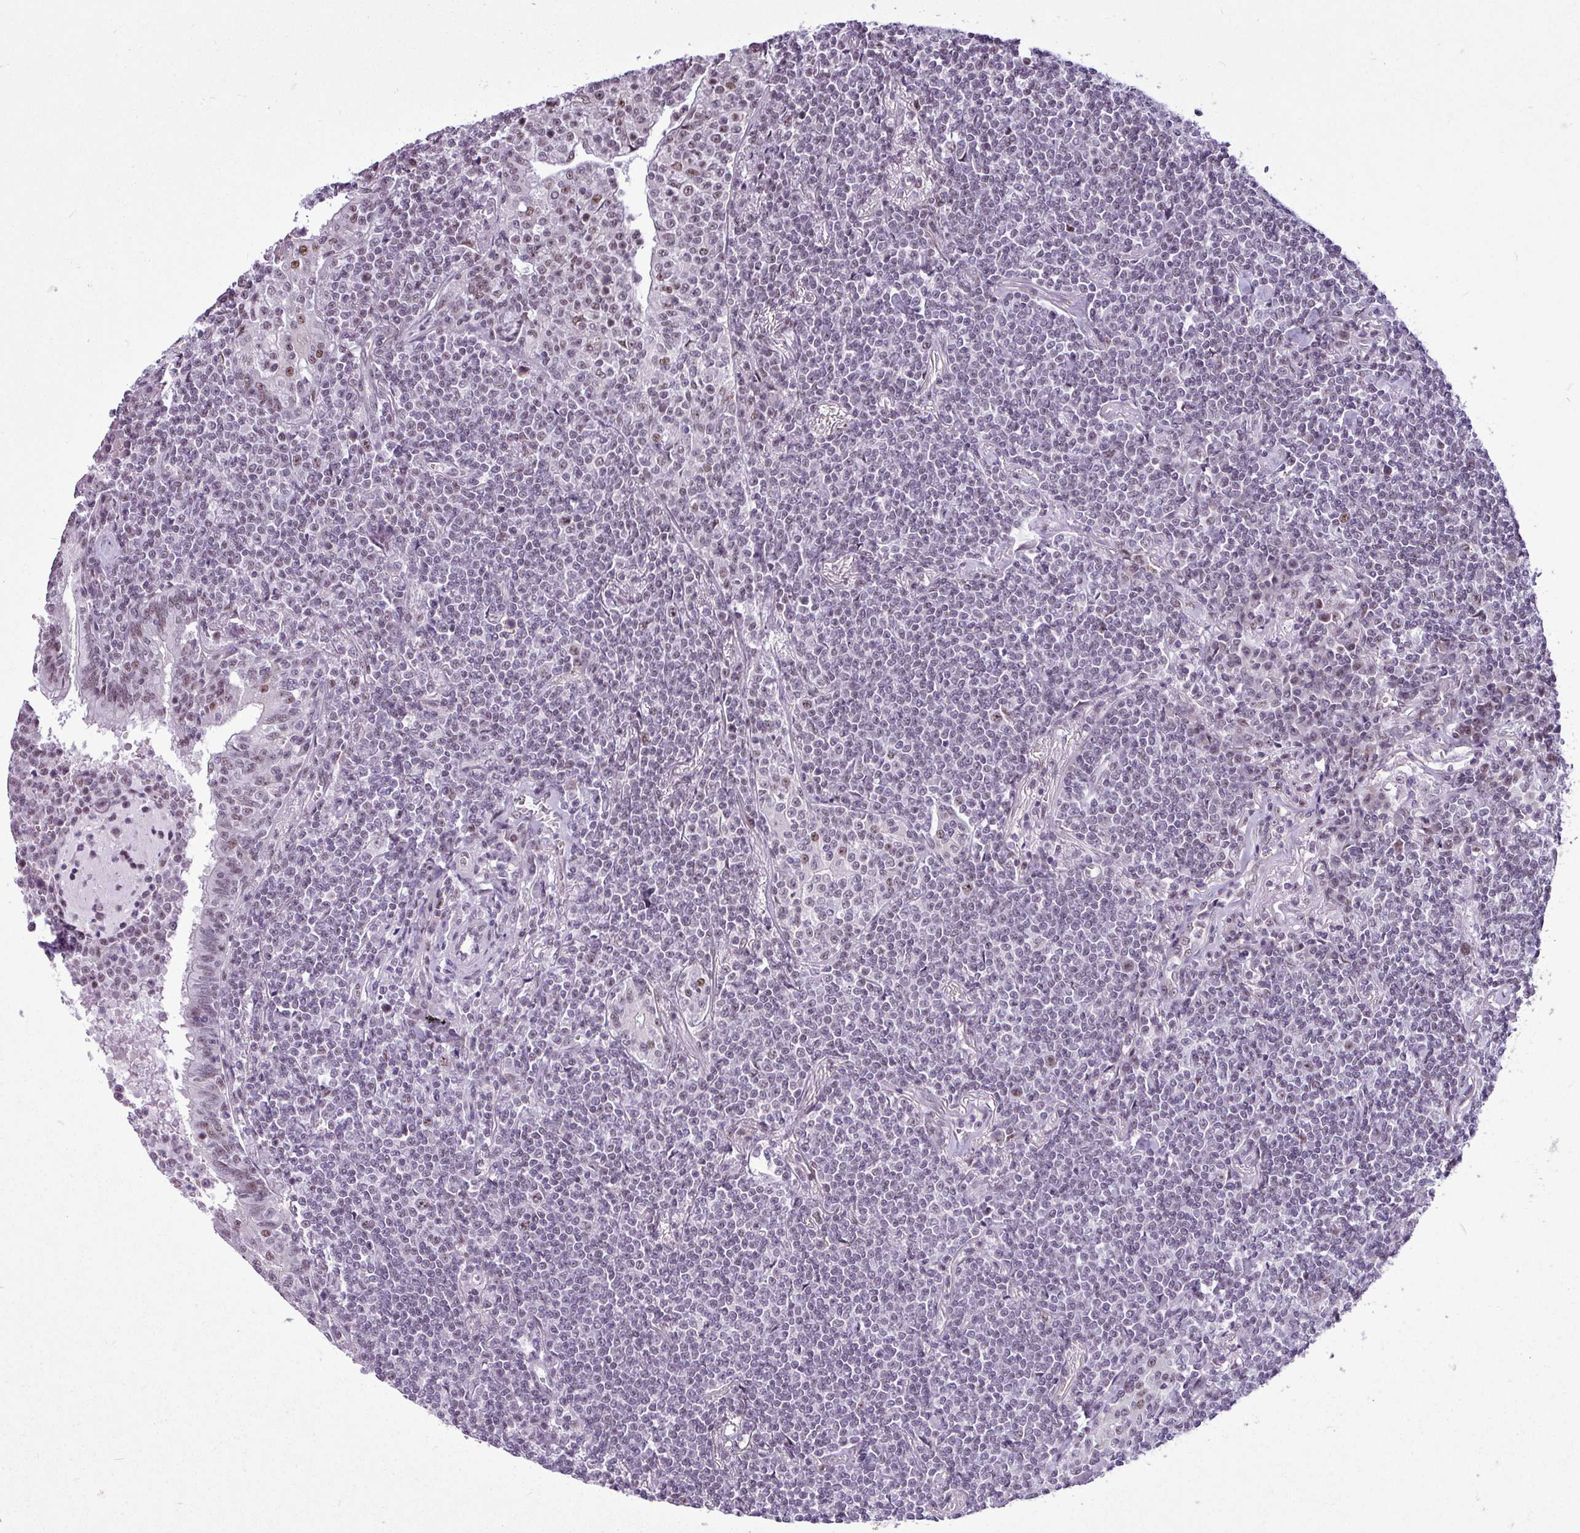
{"staining": {"intensity": "weak", "quantity": "<25%", "location": "nuclear"}, "tissue": "lymphoma", "cell_type": "Tumor cells", "image_type": "cancer", "snomed": [{"axis": "morphology", "description": "Malignant lymphoma, non-Hodgkin's type, Low grade"}, {"axis": "topography", "description": "Lung"}], "caption": "Lymphoma was stained to show a protein in brown. There is no significant staining in tumor cells. (Immunohistochemistry (ihc), brightfield microscopy, high magnification).", "gene": "UTP18", "patient": {"sex": "female", "age": 71}}